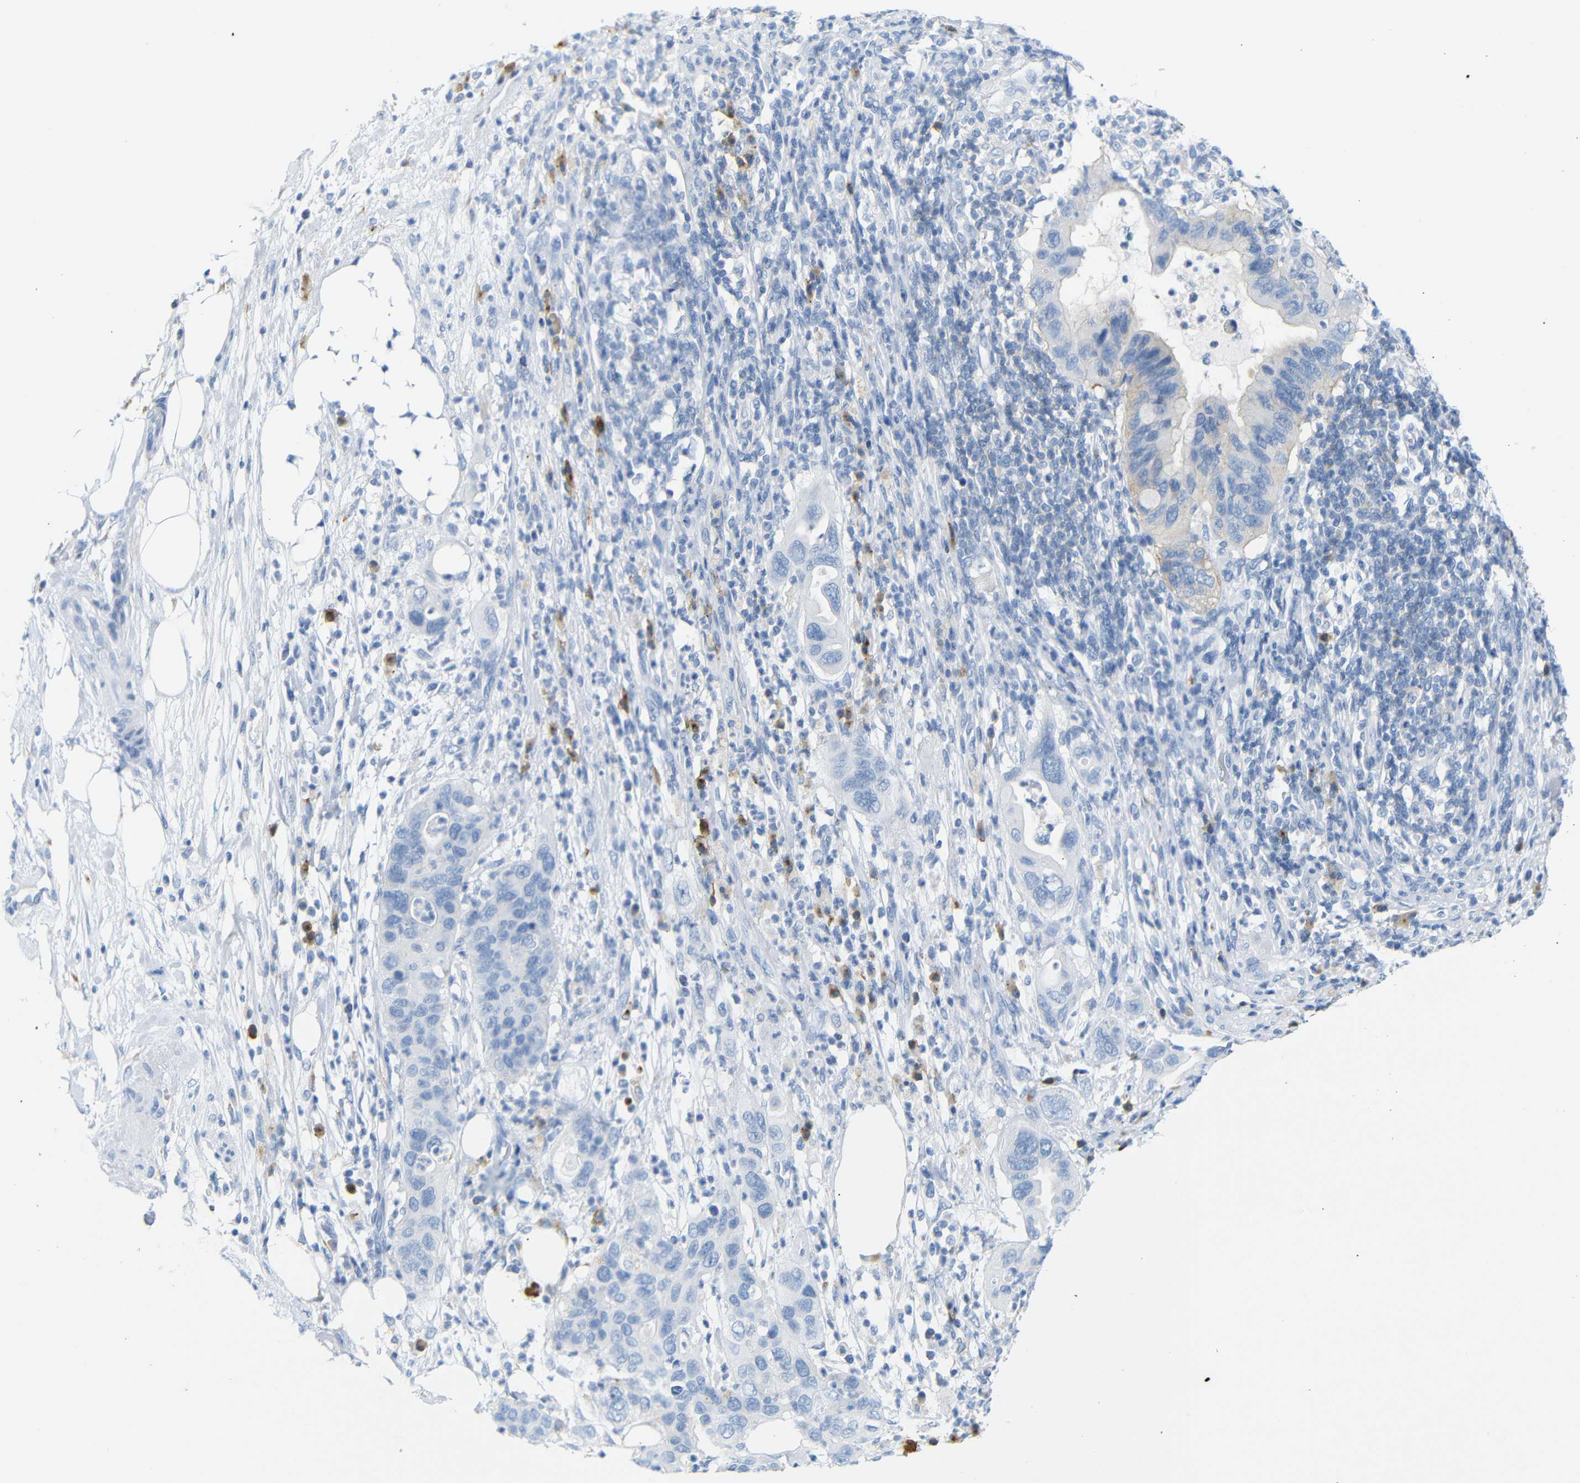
{"staining": {"intensity": "weak", "quantity": "<25%", "location": "cytoplasmic/membranous"}, "tissue": "pancreatic cancer", "cell_type": "Tumor cells", "image_type": "cancer", "snomed": [{"axis": "morphology", "description": "Adenocarcinoma, NOS"}, {"axis": "topography", "description": "Pancreas"}], "caption": "Tumor cells show no significant protein staining in pancreatic adenocarcinoma. The staining is performed using DAB (3,3'-diaminobenzidine) brown chromogen with nuclei counter-stained in using hematoxylin.", "gene": "FCRL1", "patient": {"sex": "female", "age": 71}}